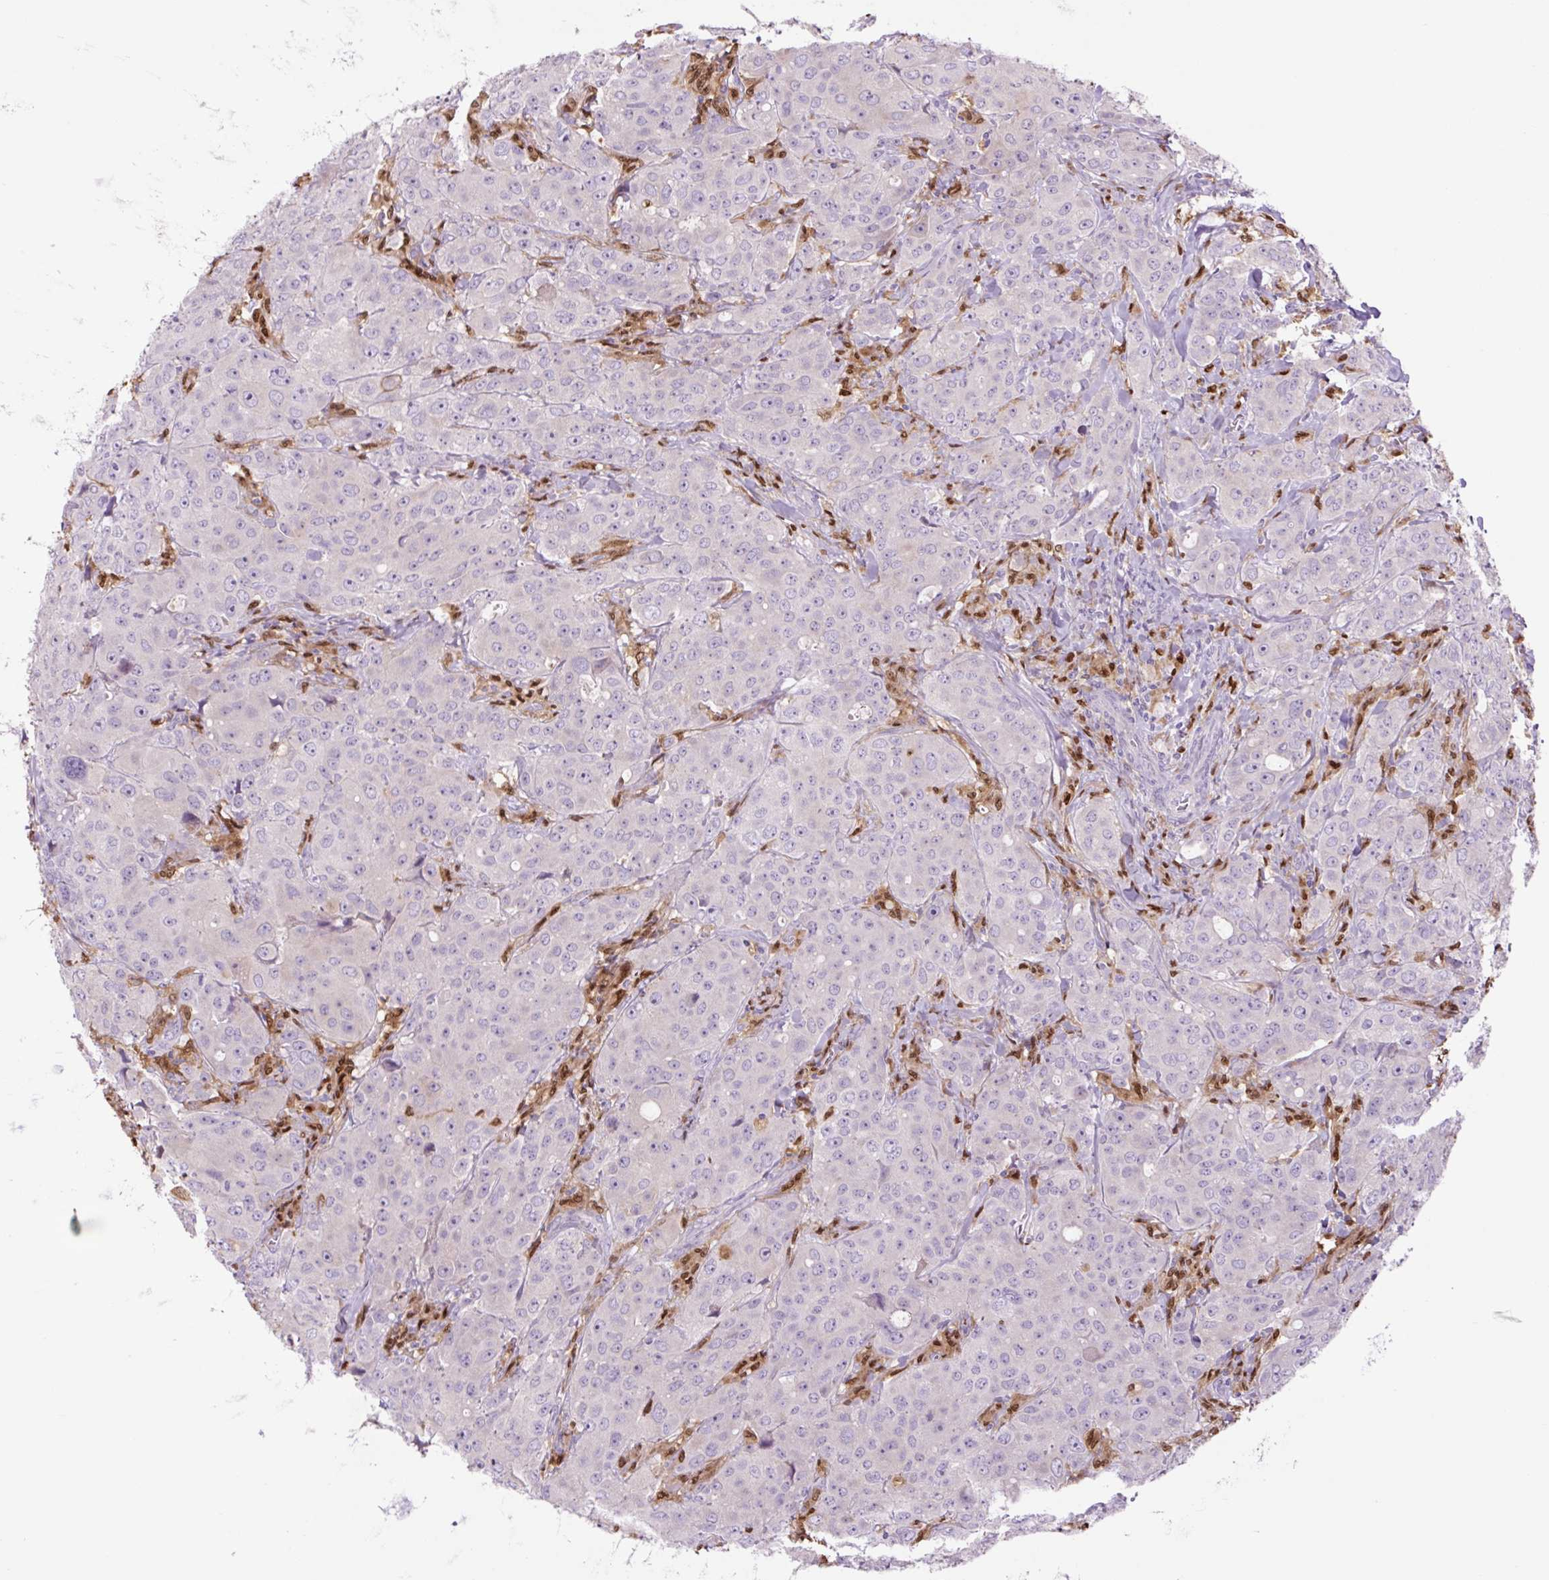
{"staining": {"intensity": "negative", "quantity": "none", "location": "none"}, "tissue": "breast cancer", "cell_type": "Tumor cells", "image_type": "cancer", "snomed": [{"axis": "morphology", "description": "Duct carcinoma"}, {"axis": "topography", "description": "Breast"}], "caption": "This is an immunohistochemistry histopathology image of breast cancer. There is no staining in tumor cells.", "gene": "SPI1", "patient": {"sex": "female", "age": 43}}